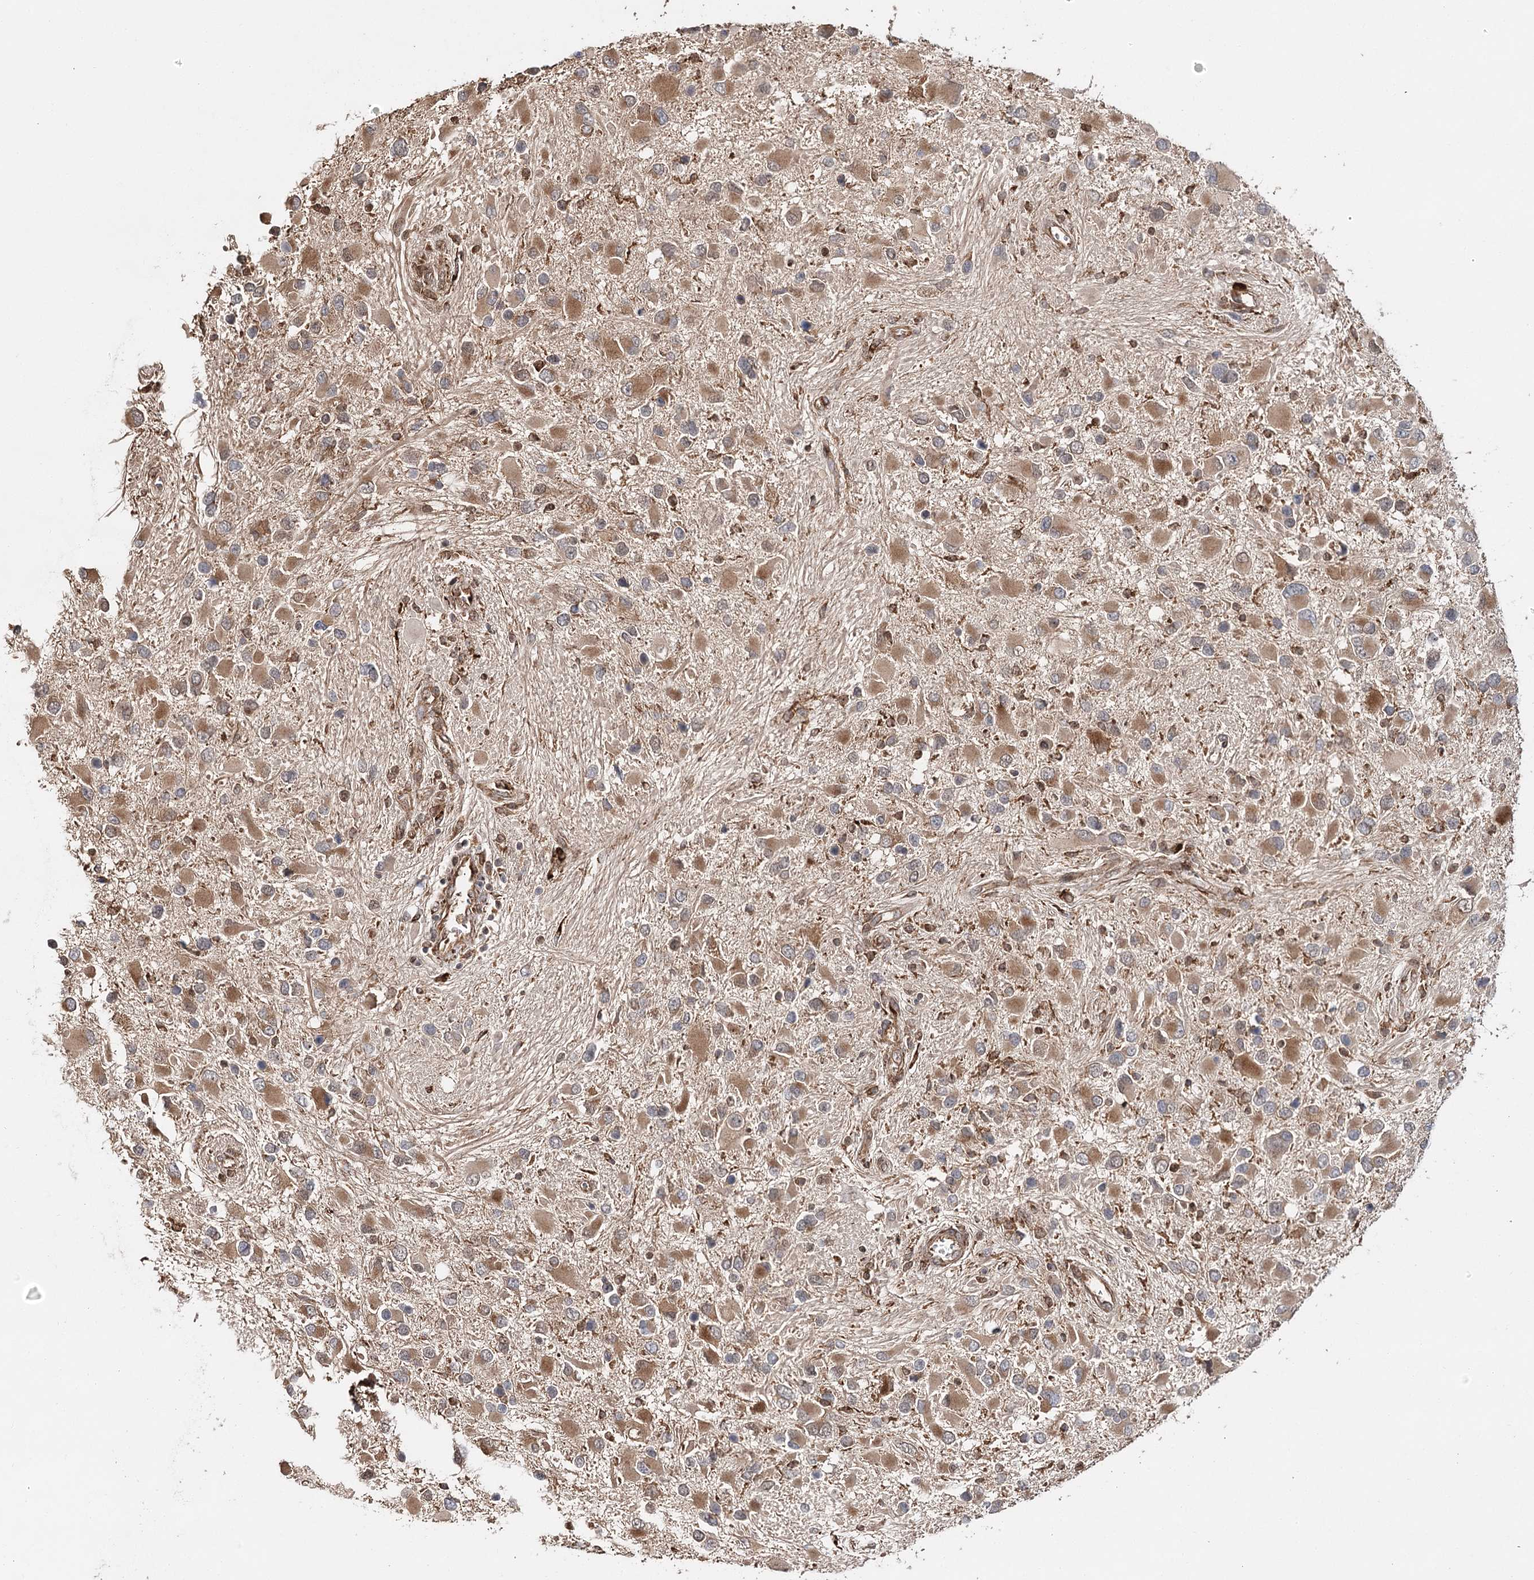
{"staining": {"intensity": "moderate", "quantity": ">75%", "location": "cytoplasmic/membranous"}, "tissue": "glioma", "cell_type": "Tumor cells", "image_type": "cancer", "snomed": [{"axis": "morphology", "description": "Glioma, malignant, High grade"}, {"axis": "topography", "description": "Brain"}], "caption": "High-grade glioma (malignant) was stained to show a protein in brown. There is medium levels of moderate cytoplasmic/membranous positivity in about >75% of tumor cells.", "gene": "DNAJB14", "patient": {"sex": "male", "age": 53}}